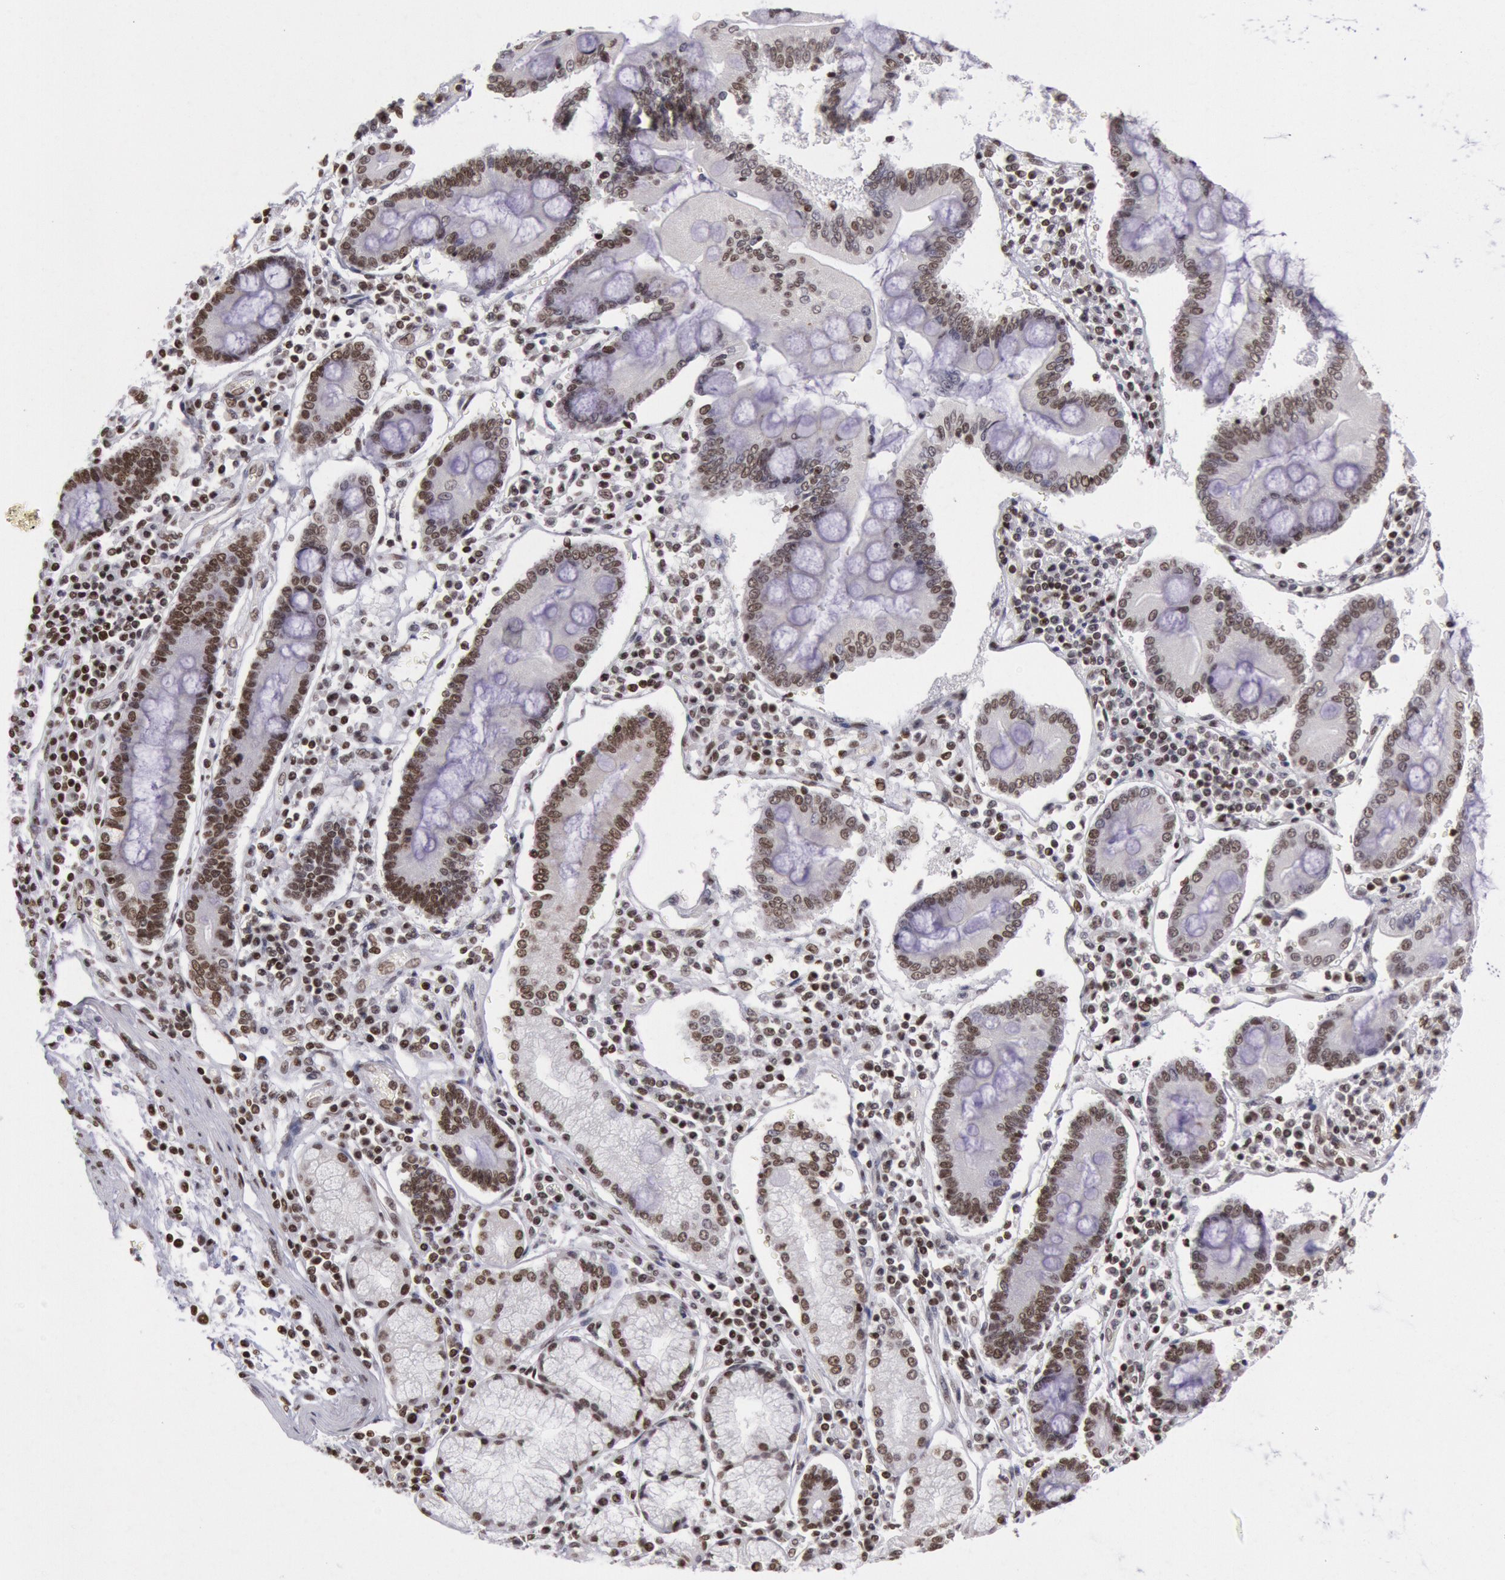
{"staining": {"intensity": "moderate", "quantity": ">75%", "location": "nuclear"}, "tissue": "pancreatic cancer", "cell_type": "Tumor cells", "image_type": "cancer", "snomed": [{"axis": "morphology", "description": "Adenocarcinoma, NOS"}, {"axis": "topography", "description": "Pancreas"}], "caption": "A histopathology image of pancreatic adenocarcinoma stained for a protein exhibits moderate nuclear brown staining in tumor cells. The staining was performed using DAB (3,3'-diaminobenzidine), with brown indicating positive protein expression. Nuclei are stained blue with hematoxylin.", "gene": "NKAP", "patient": {"sex": "female", "age": 57}}